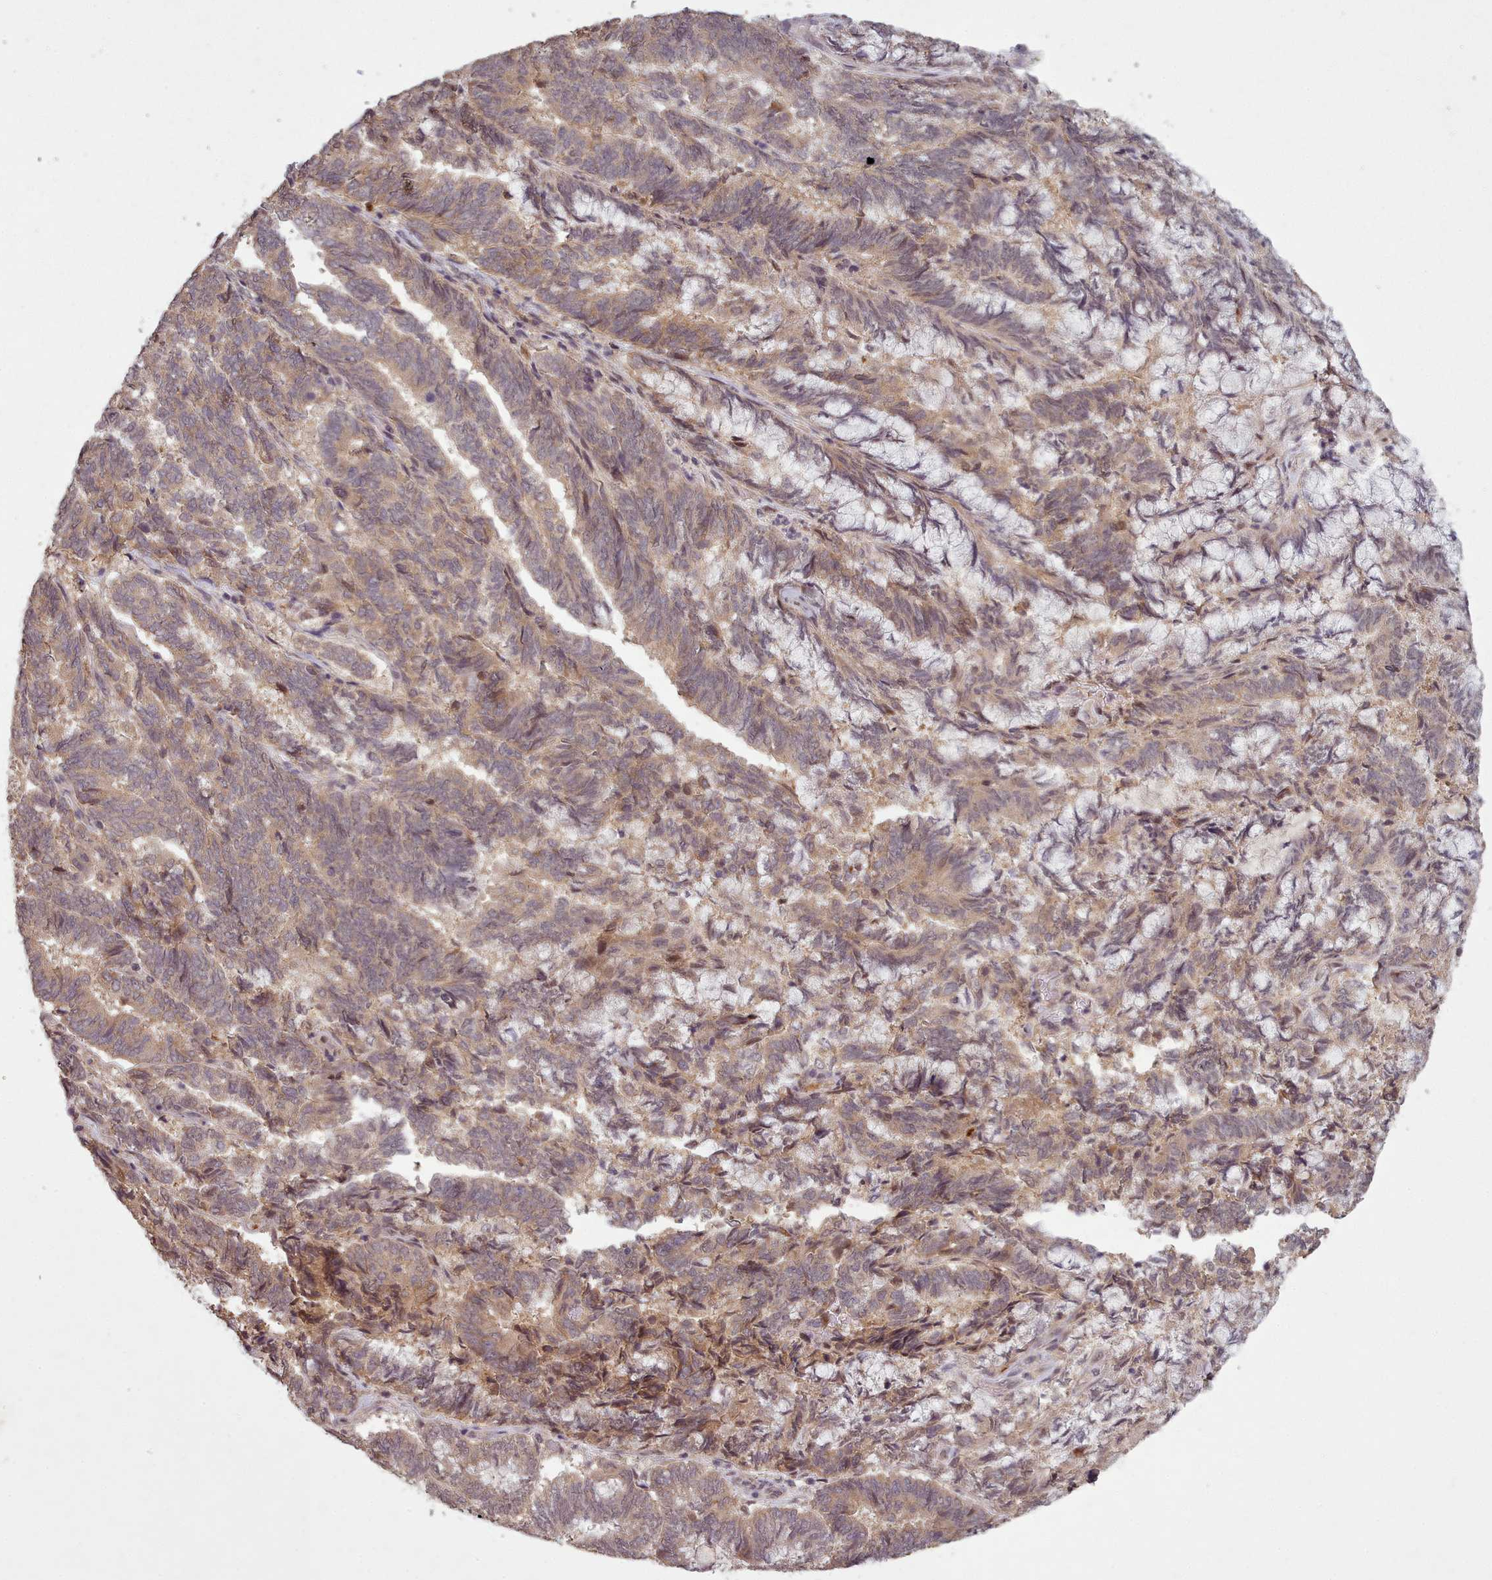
{"staining": {"intensity": "weak", "quantity": "25%-75%", "location": "cytoplasmic/membranous"}, "tissue": "endometrial cancer", "cell_type": "Tumor cells", "image_type": "cancer", "snomed": [{"axis": "morphology", "description": "Adenocarcinoma, NOS"}, {"axis": "topography", "description": "Endometrium"}], "caption": "The immunohistochemical stain highlights weak cytoplasmic/membranous expression in tumor cells of endometrial cancer (adenocarcinoma) tissue.", "gene": "CDC6", "patient": {"sex": "female", "age": 80}}